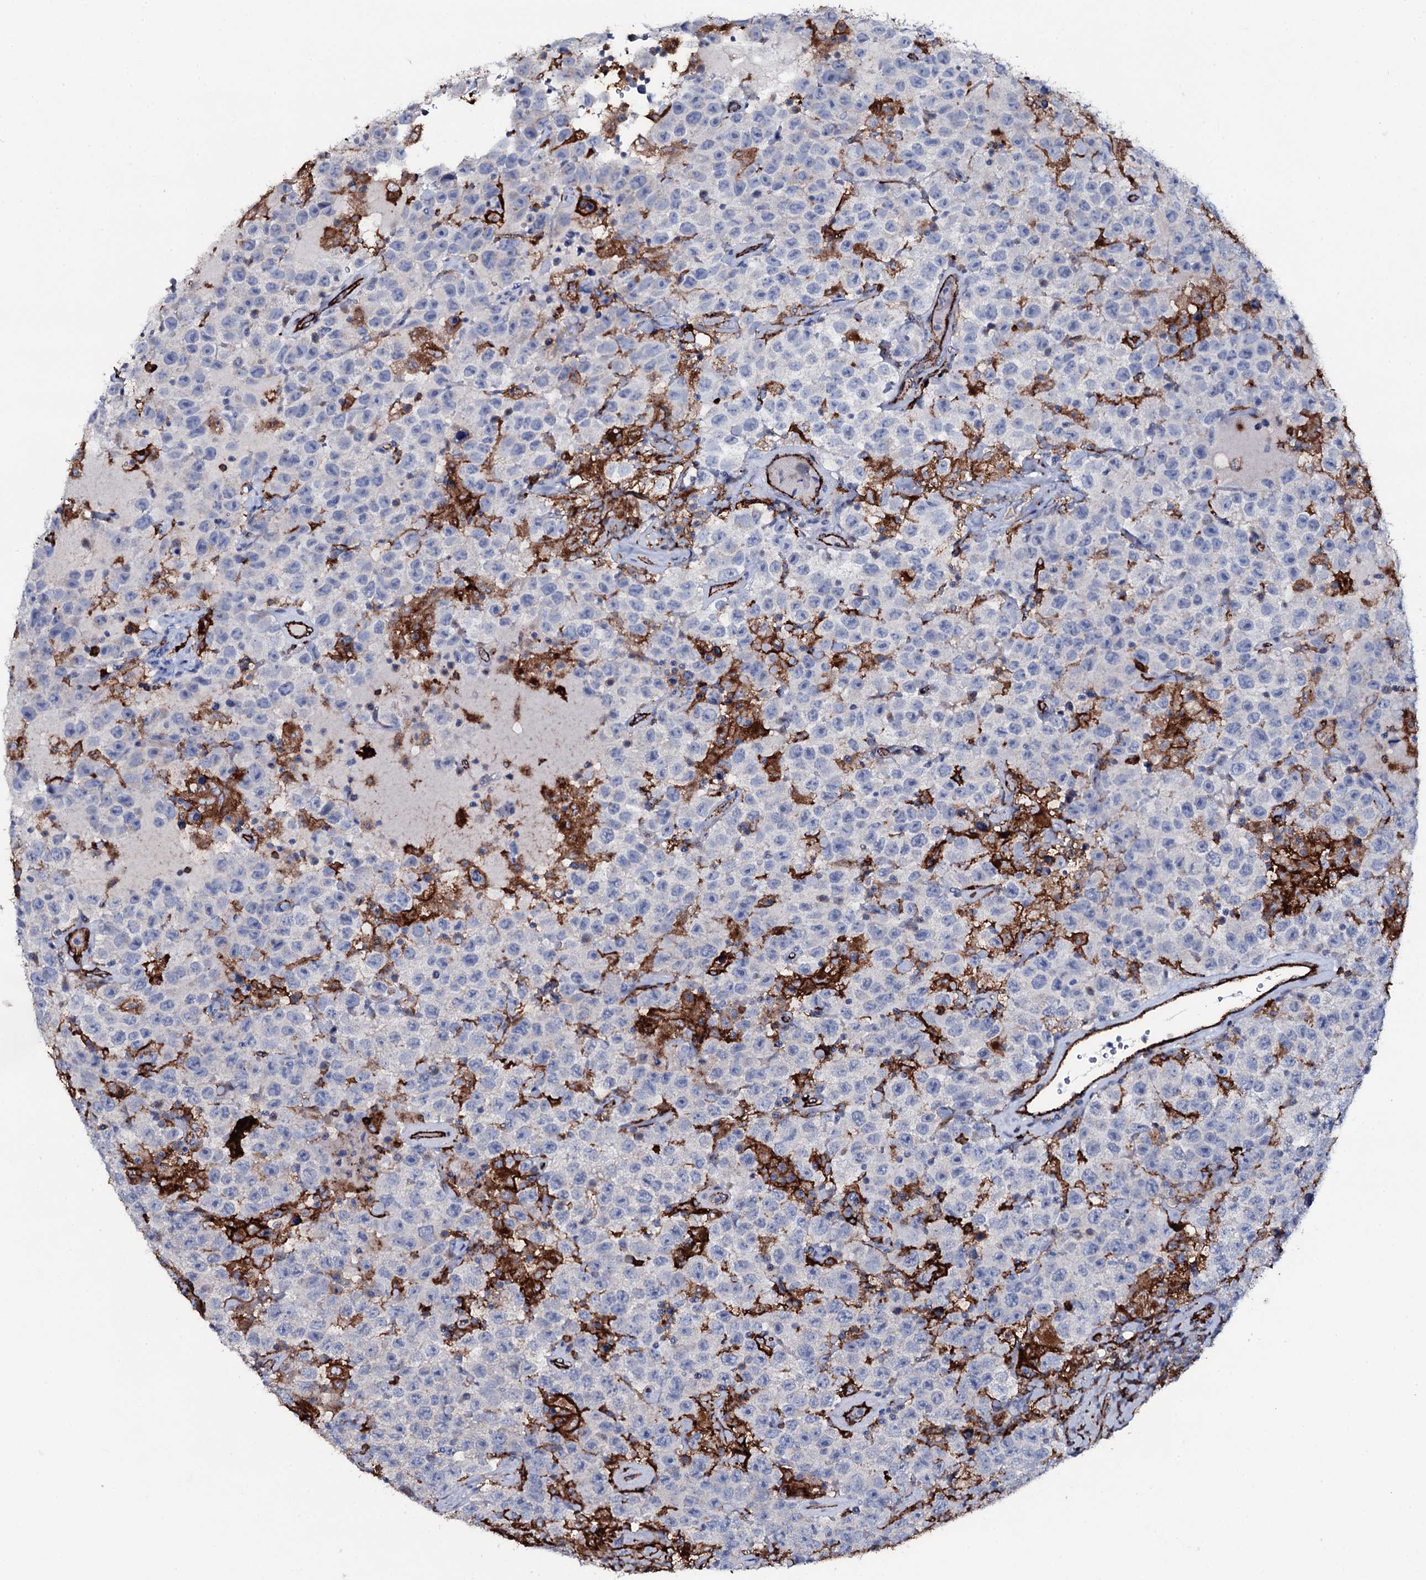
{"staining": {"intensity": "negative", "quantity": "none", "location": "none"}, "tissue": "testis cancer", "cell_type": "Tumor cells", "image_type": "cancer", "snomed": [{"axis": "morphology", "description": "Seminoma, NOS"}, {"axis": "topography", "description": "Testis"}], "caption": "This is an immunohistochemistry (IHC) histopathology image of testis seminoma. There is no expression in tumor cells.", "gene": "OSBPL2", "patient": {"sex": "male", "age": 41}}